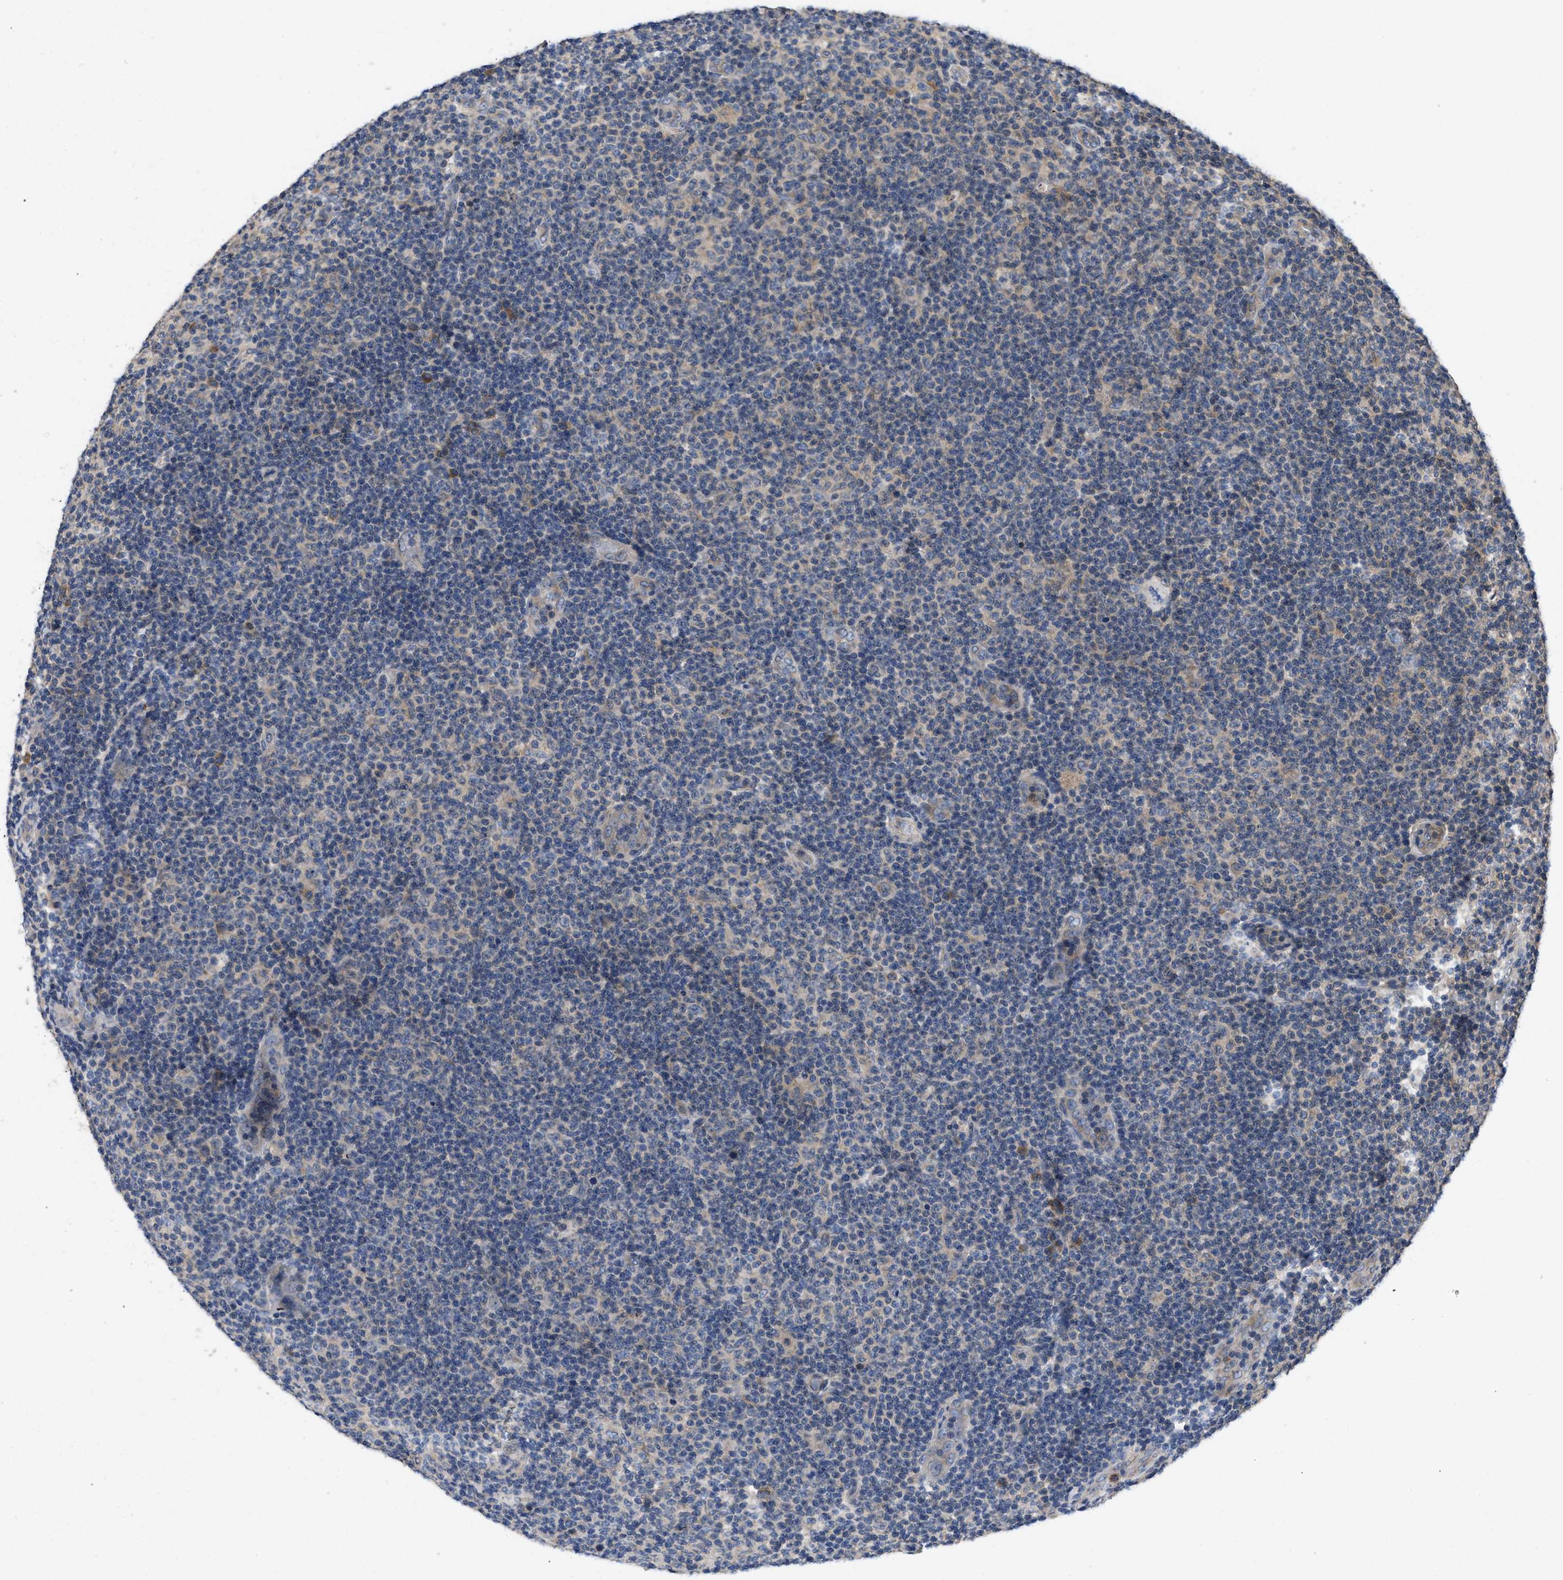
{"staining": {"intensity": "negative", "quantity": "none", "location": "none"}, "tissue": "lymphoma", "cell_type": "Tumor cells", "image_type": "cancer", "snomed": [{"axis": "morphology", "description": "Malignant lymphoma, non-Hodgkin's type, Low grade"}, {"axis": "topography", "description": "Lymph node"}], "caption": "This is a micrograph of IHC staining of lymphoma, which shows no expression in tumor cells. (Brightfield microscopy of DAB (3,3'-diaminobenzidine) immunohistochemistry at high magnification).", "gene": "VPS4A", "patient": {"sex": "male", "age": 83}}